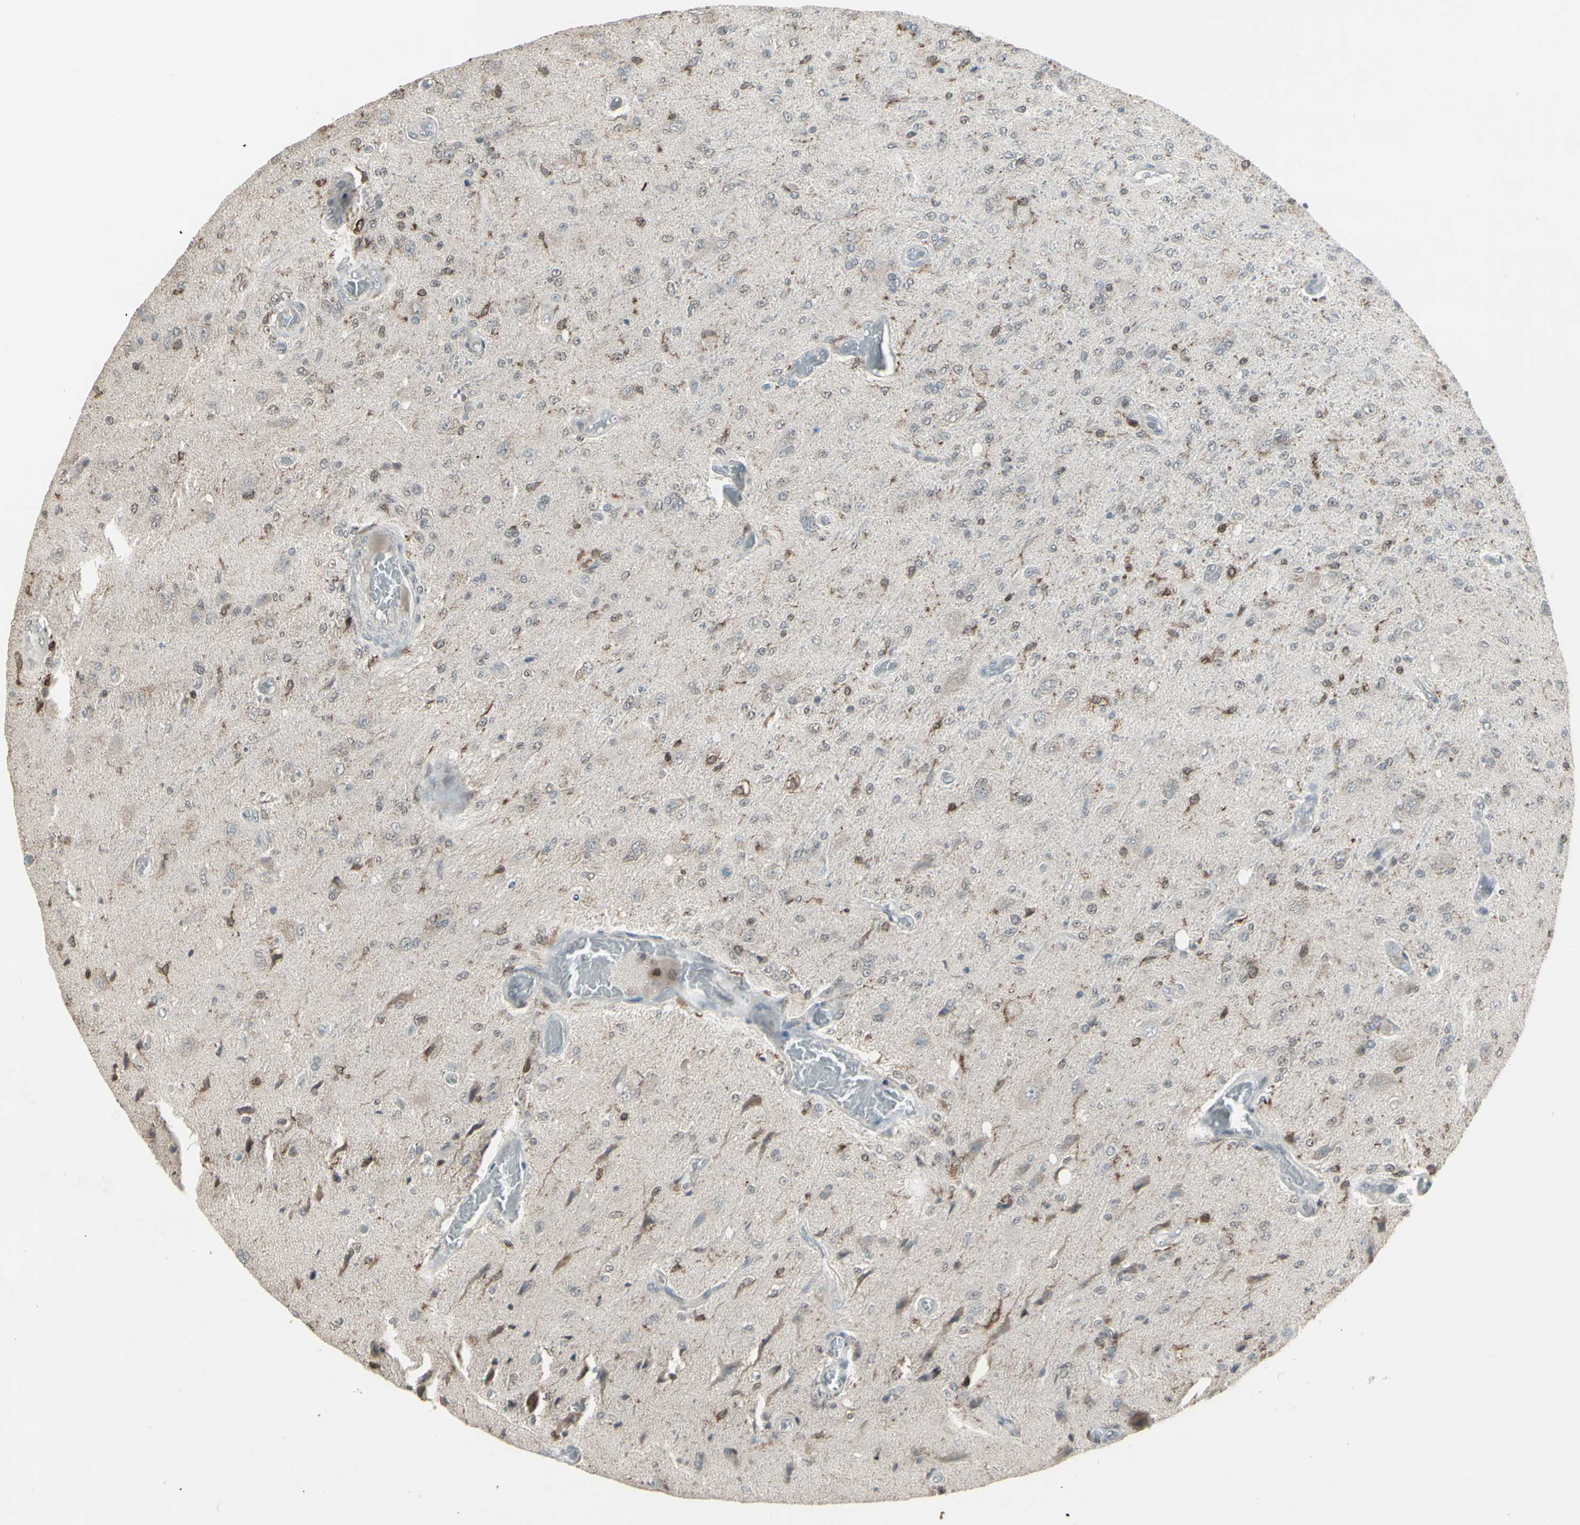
{"staining": {"intensity": "moderate", "quantity": "25%-75%", "location": "cytoplasmic/membranous,nuclear"}, "tissue": "glioma", "cell_type": "Tumor cells", "image_type": "cancer", "snomed": [{"axis": "morphology", "description": "Normal tissue, NOS"}, {"axis": "morphology", "description": "Glioma, malignant, High grade"}, {"axis": "topography", "description": "Cerebral cortex"}], "caption": "Human glioma stained with a brown dye reveals moderate cytoplasmic/membranous and nuclear positive positivity in approximately 25%-75% of tumor cells.", "gene": "SAMSN1", "patient": {"sex": "male", "age": 77}}